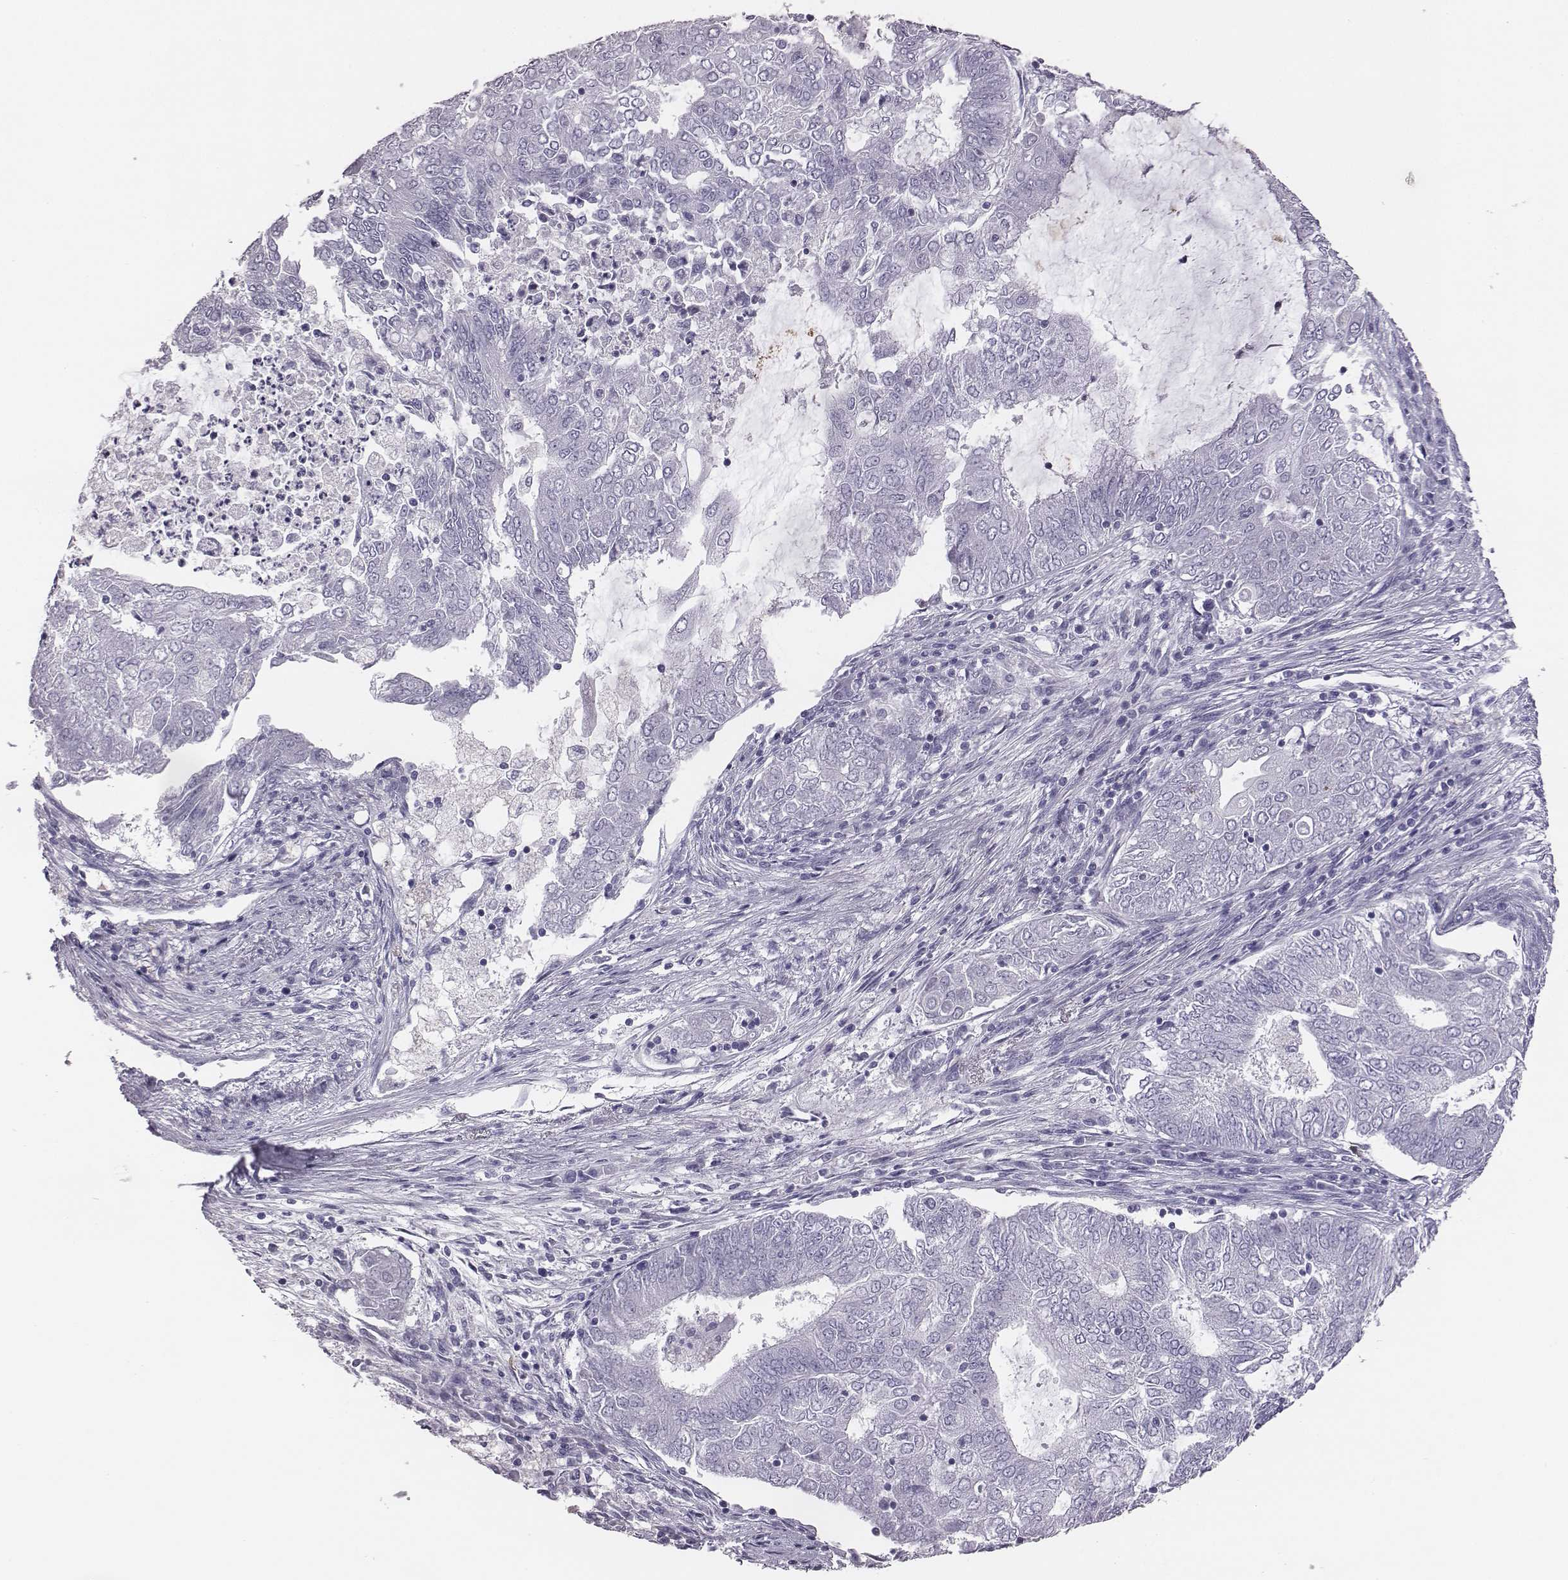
{"staining": {"intensity": "negative", "quantity": "none", "location": "none"}, "tissue": "endometrial cancer", "cell_type": "Tumor cells", "image_type": "cancer", "snomed": [{"axis": "morphology", "description": "Adenocarcinoma, NOS"}, {"axis": "topography", "description": "Endometrium"}], "caption": "Protein analysis of adenocarcinoma (endometrial) reveals no significant expression in tumor cells. Nuclei are stained in blue.", "gene": "ACOD1", "patient": {"sex": "female", "age": 62}}